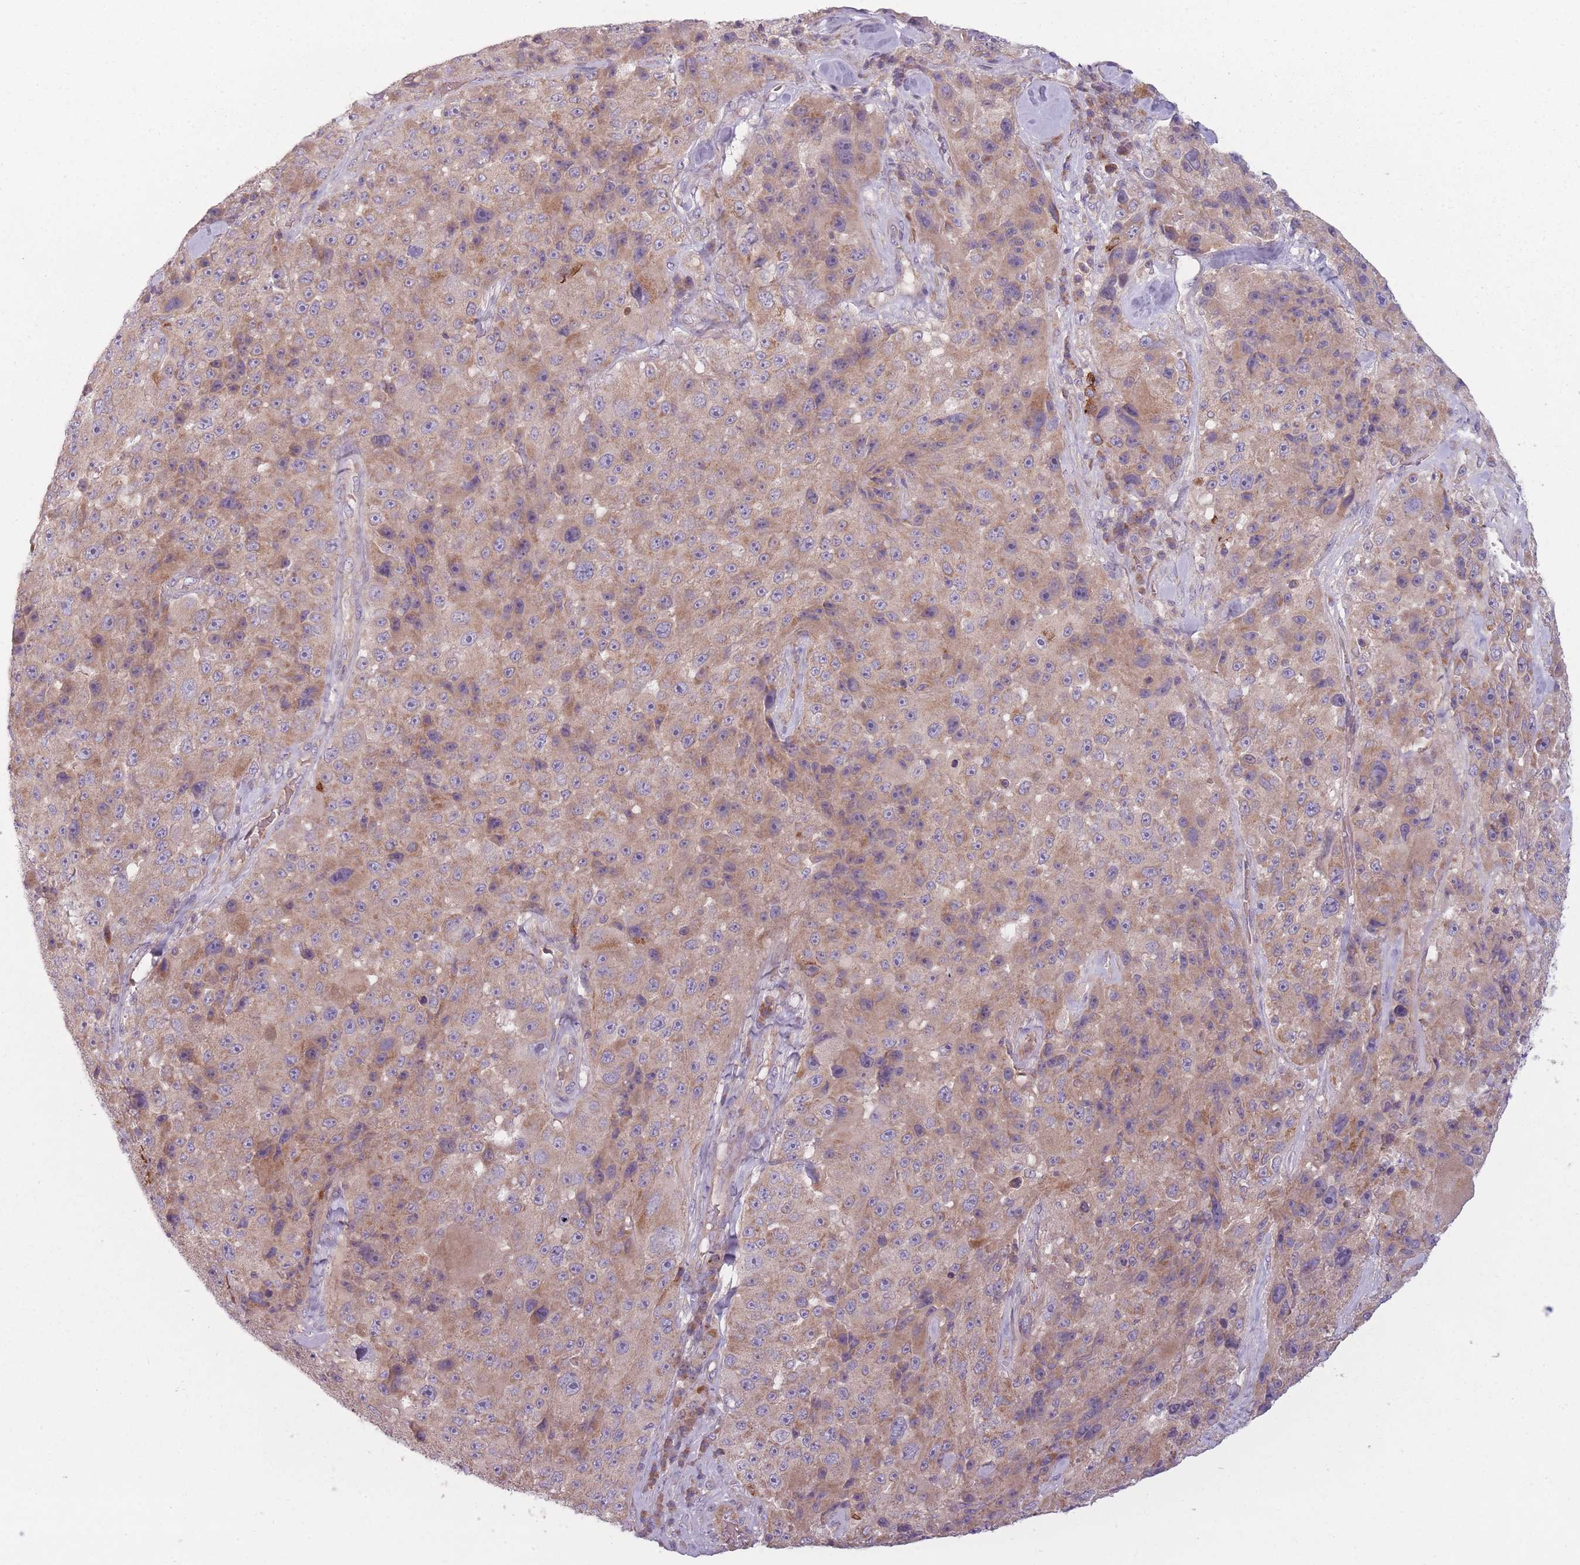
{"staining": {"intensity": "moderate", "quantity": ">75%", "location": "cytoplasmic/membranous"}, "tissue": "melanoma", "cell_type": "Tumor cells", "image_type": "cancer", "snomed": [{"axis": "morphology", "description": "Malignant melanoma, Metastatic site"}, {"axis": "topography", "description": "Lymph node"}], "caption": "Protein expression by immunohistochemistry demonstrates moderate cytoplasmic/membranous staining in about >75% of tumor cells in melanoma. The protein is shown in brown color, while the nuclei are stained blue.", "gene": "NT5DC2", "patient": {"sex": "male", "age": 62}}